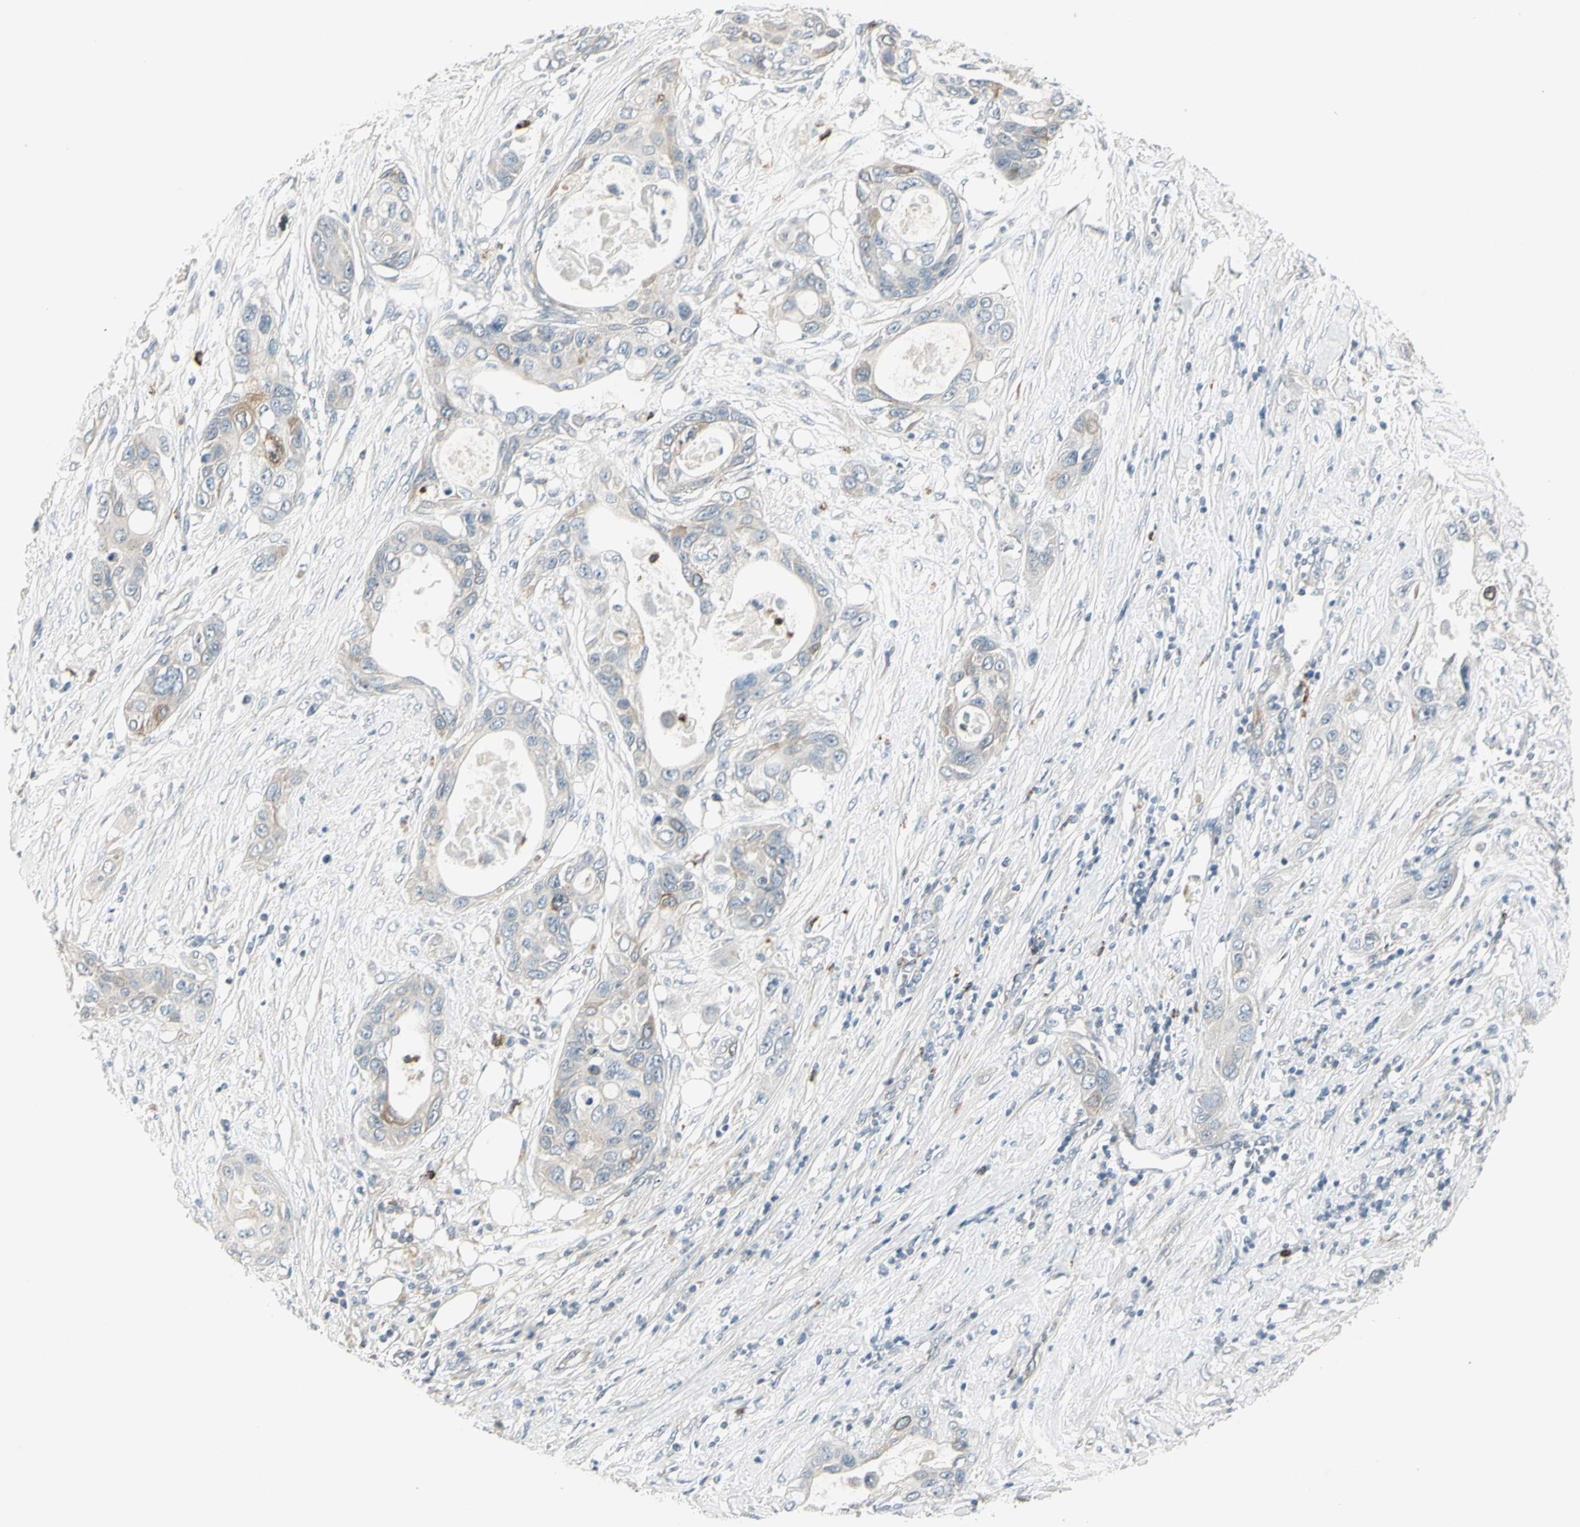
{"staining": {"intensity": "moderate", "quantity": "<25%", "location": "cytoplasmic/membranous"}, "tissue": "pancreatic cancer", "cell_type": "Tumor cells", "image_type": "cancer", "snomed": [{"axis": "morphology", "description": "Adenocarcinoma, NOS"}, {"axis": "topography", "description": "Pancreas"}], "caption": "Immunohistochemistry (IHC) histopathology image of neoplastic tissue: human pancreatic adenocarcinoma stained using IHC exhibits low levels of moderate protein expression localized specifically in the cytoplasmic/membranous of tumor cells, appearing as a cytoplasmic/membranous brown color.", "gene": "CCNB2", "patient": {"sex": "female", "age": 70}}